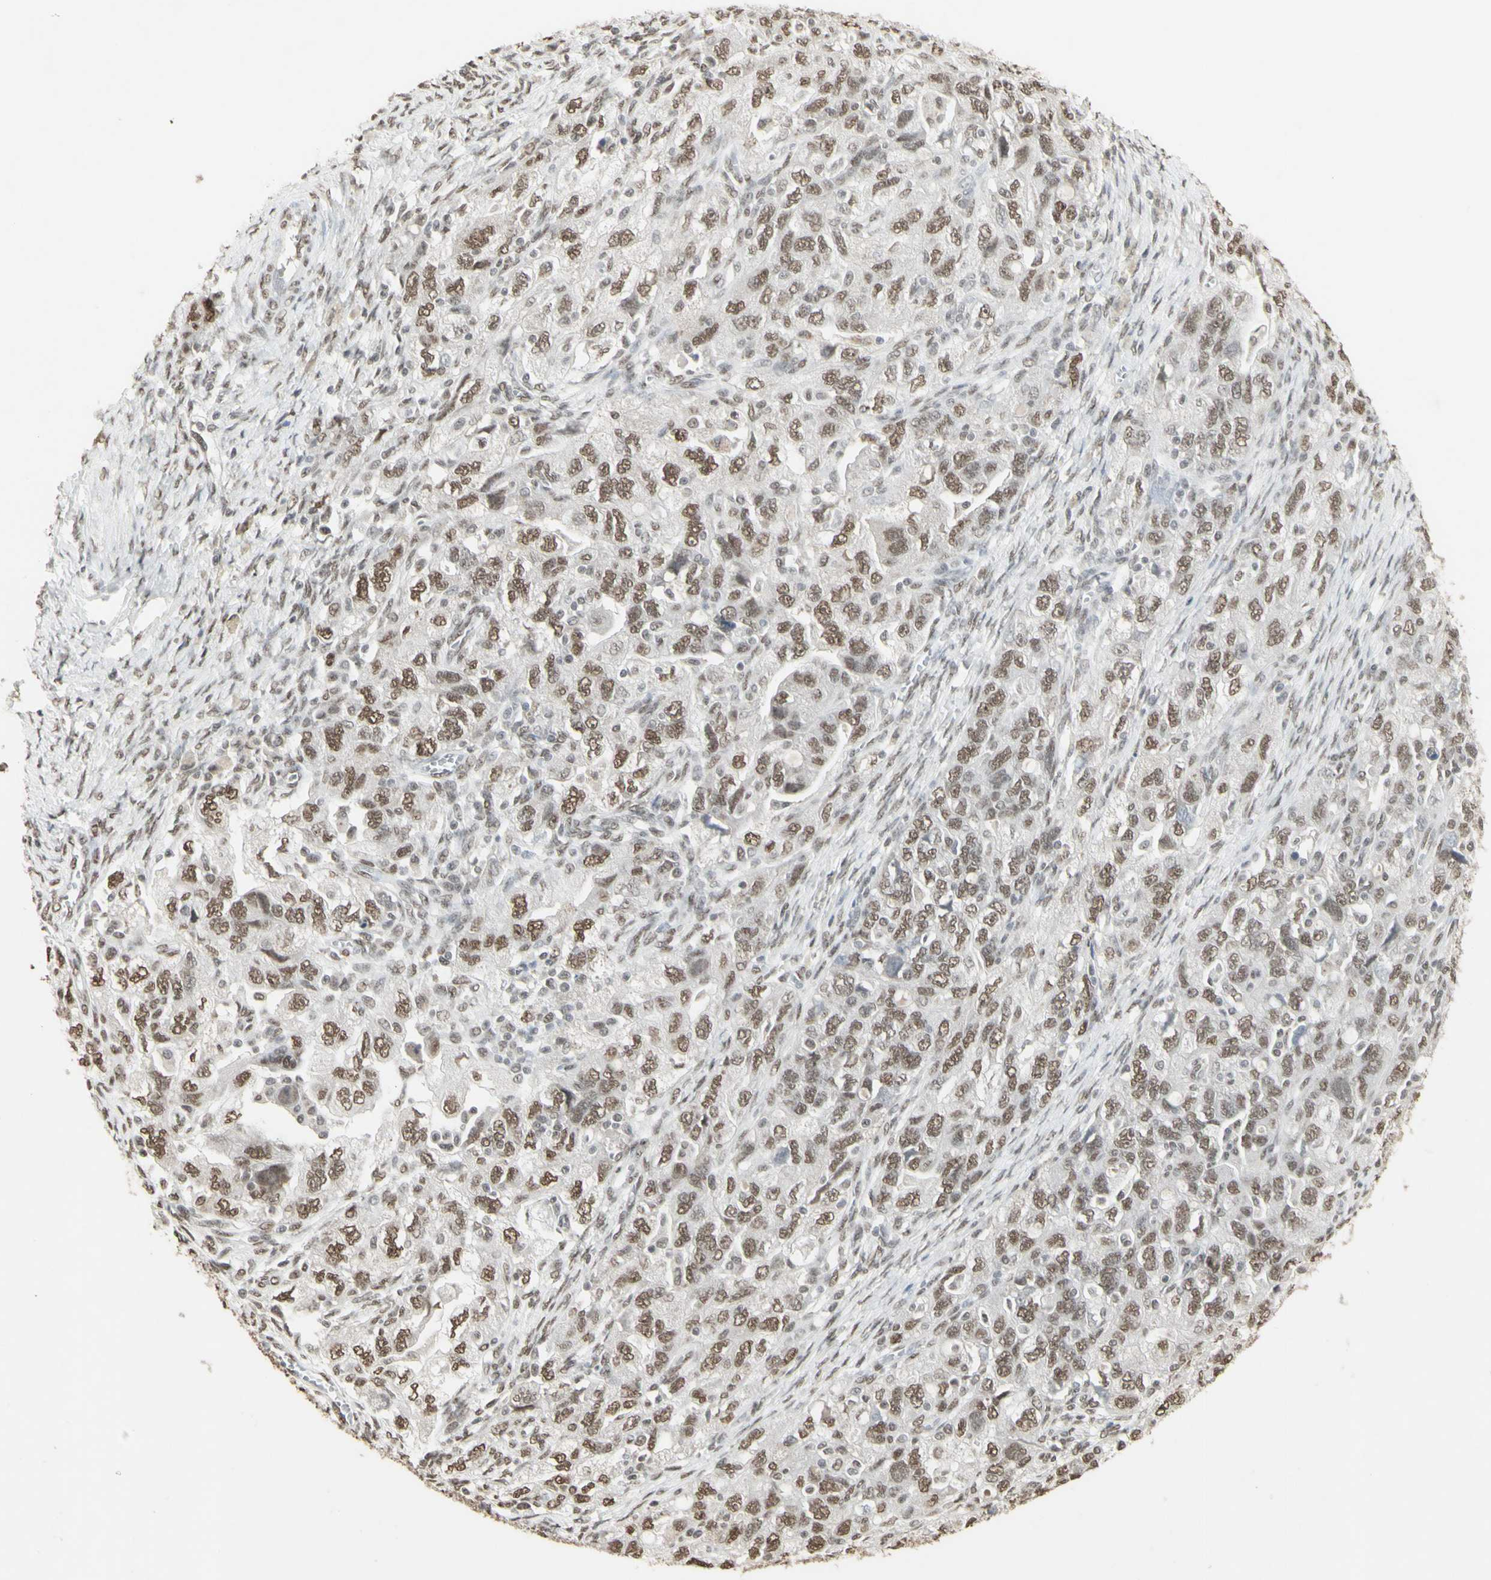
{"staining": {"intensity": "moderate", "quantity": ">75%", "location": "nuclear"}, "tissue": "ovarian cancer", "cell_type": "Tumor cells", "image_type": "cancer", "snomed": [{"axis": "morphology", "description": "Carcinoma, NOS"}, {"axis": "morphology", "description": "Cystadenocarcinoma, serous, NOS"}, {"axis": "topography", "description": "Ovary"}], "caption": "Immunohistochemistry (DAB) staining of ovarian cancer (carcinoma) demonstrates moderate nuclear protein expression in about >75% of tumor cells.", "gene": "TRIM28", "patient": {"sex": "female", "age": 69}}